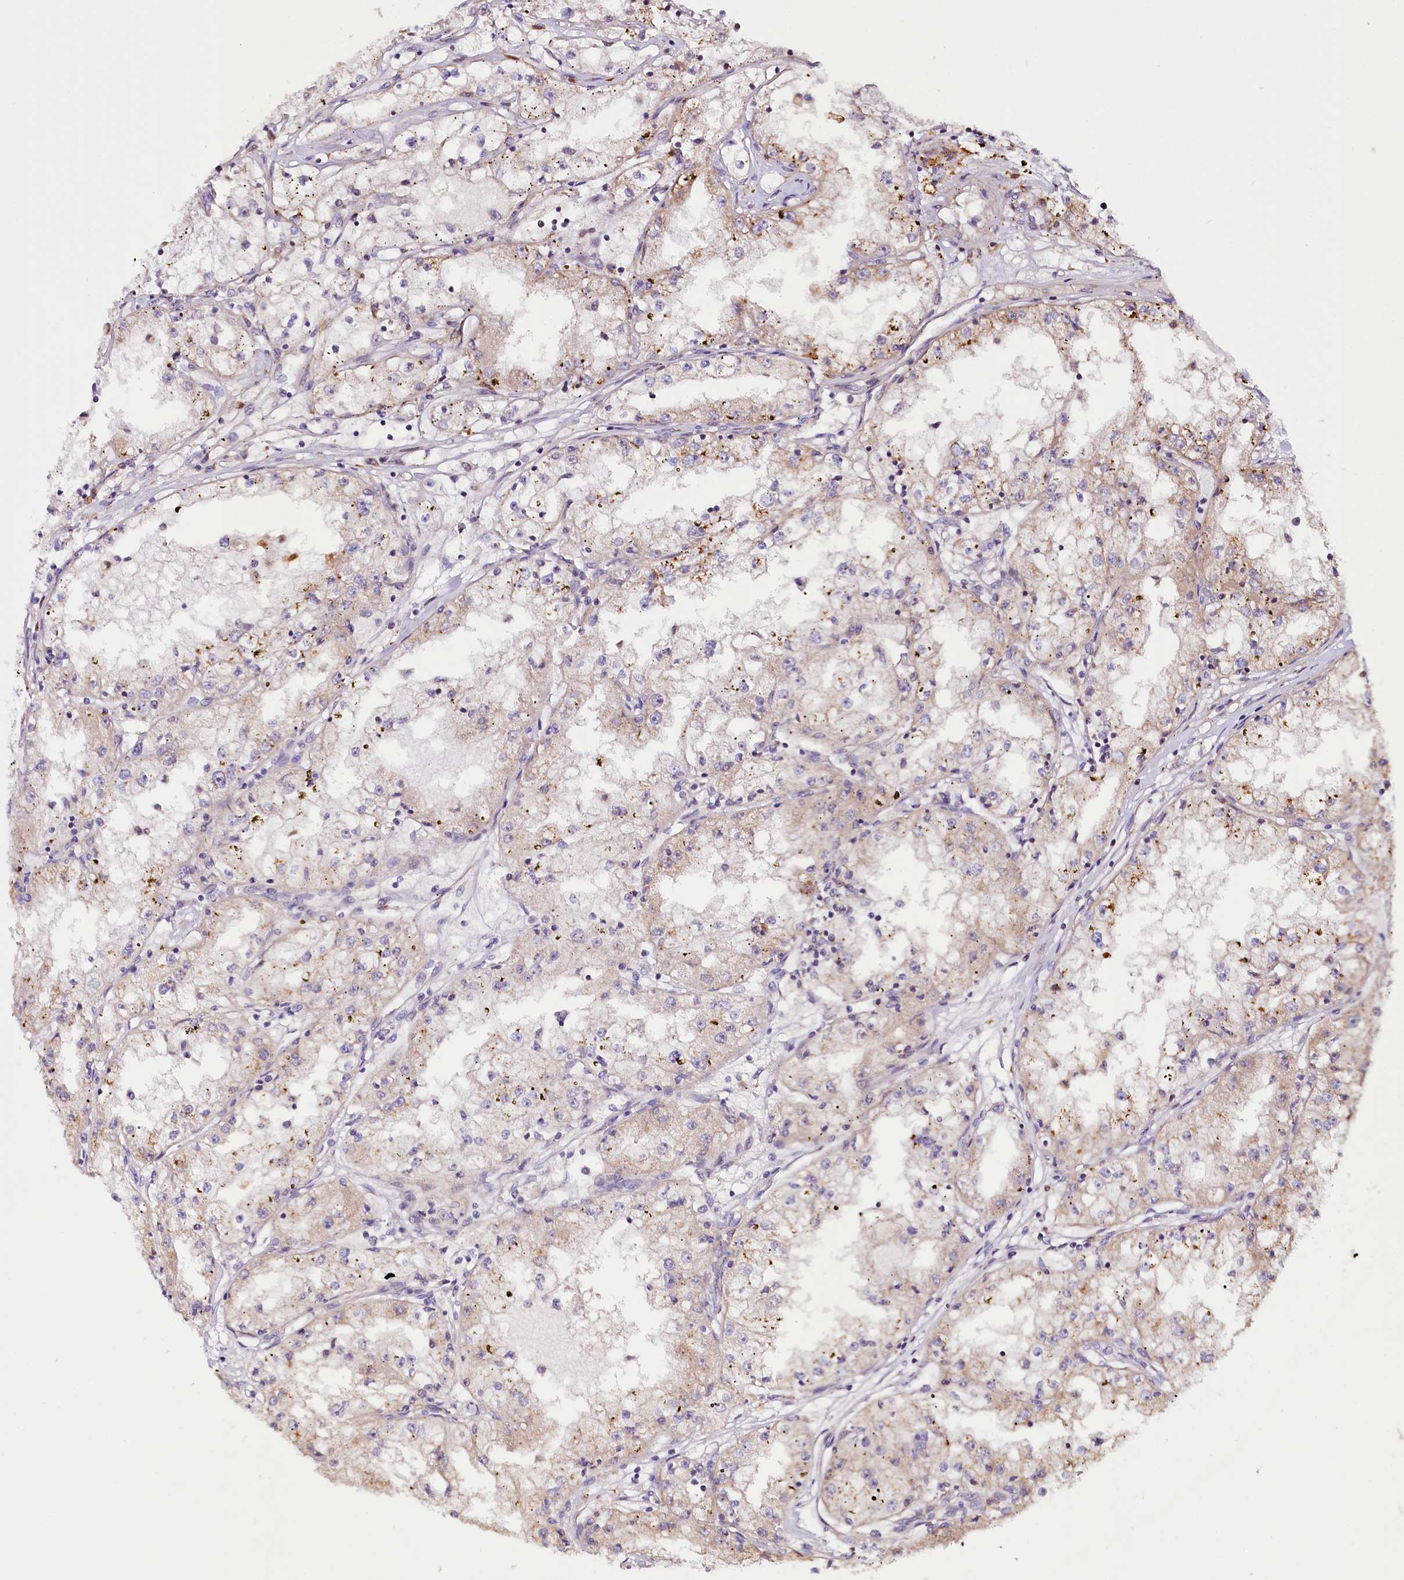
{"staining": {"intensity": "weak", "quantity": "<25%", "location": "cytoplasmic/membranous"}, "tissue": "renal cancer", "cell_type": "Tumor cells", "image_type": "cancer", "snomed": [{"axis": "morphology", "description": "Adenocarcinoma, NOS"}, {"axis": "topography", "description": "Kidney"}], "caption": "The histopathology image exhibits no staining of tumor cells in renal cancer. Brightfield microscopy of immunohistochemistry (IHC) stained with DAB (3,3'-diaminobenzidine) (brown) and hematoxylin (blue), captured at high magnification.", "gene": "ST7", "patient": {"sex": "male", "age": 56}}